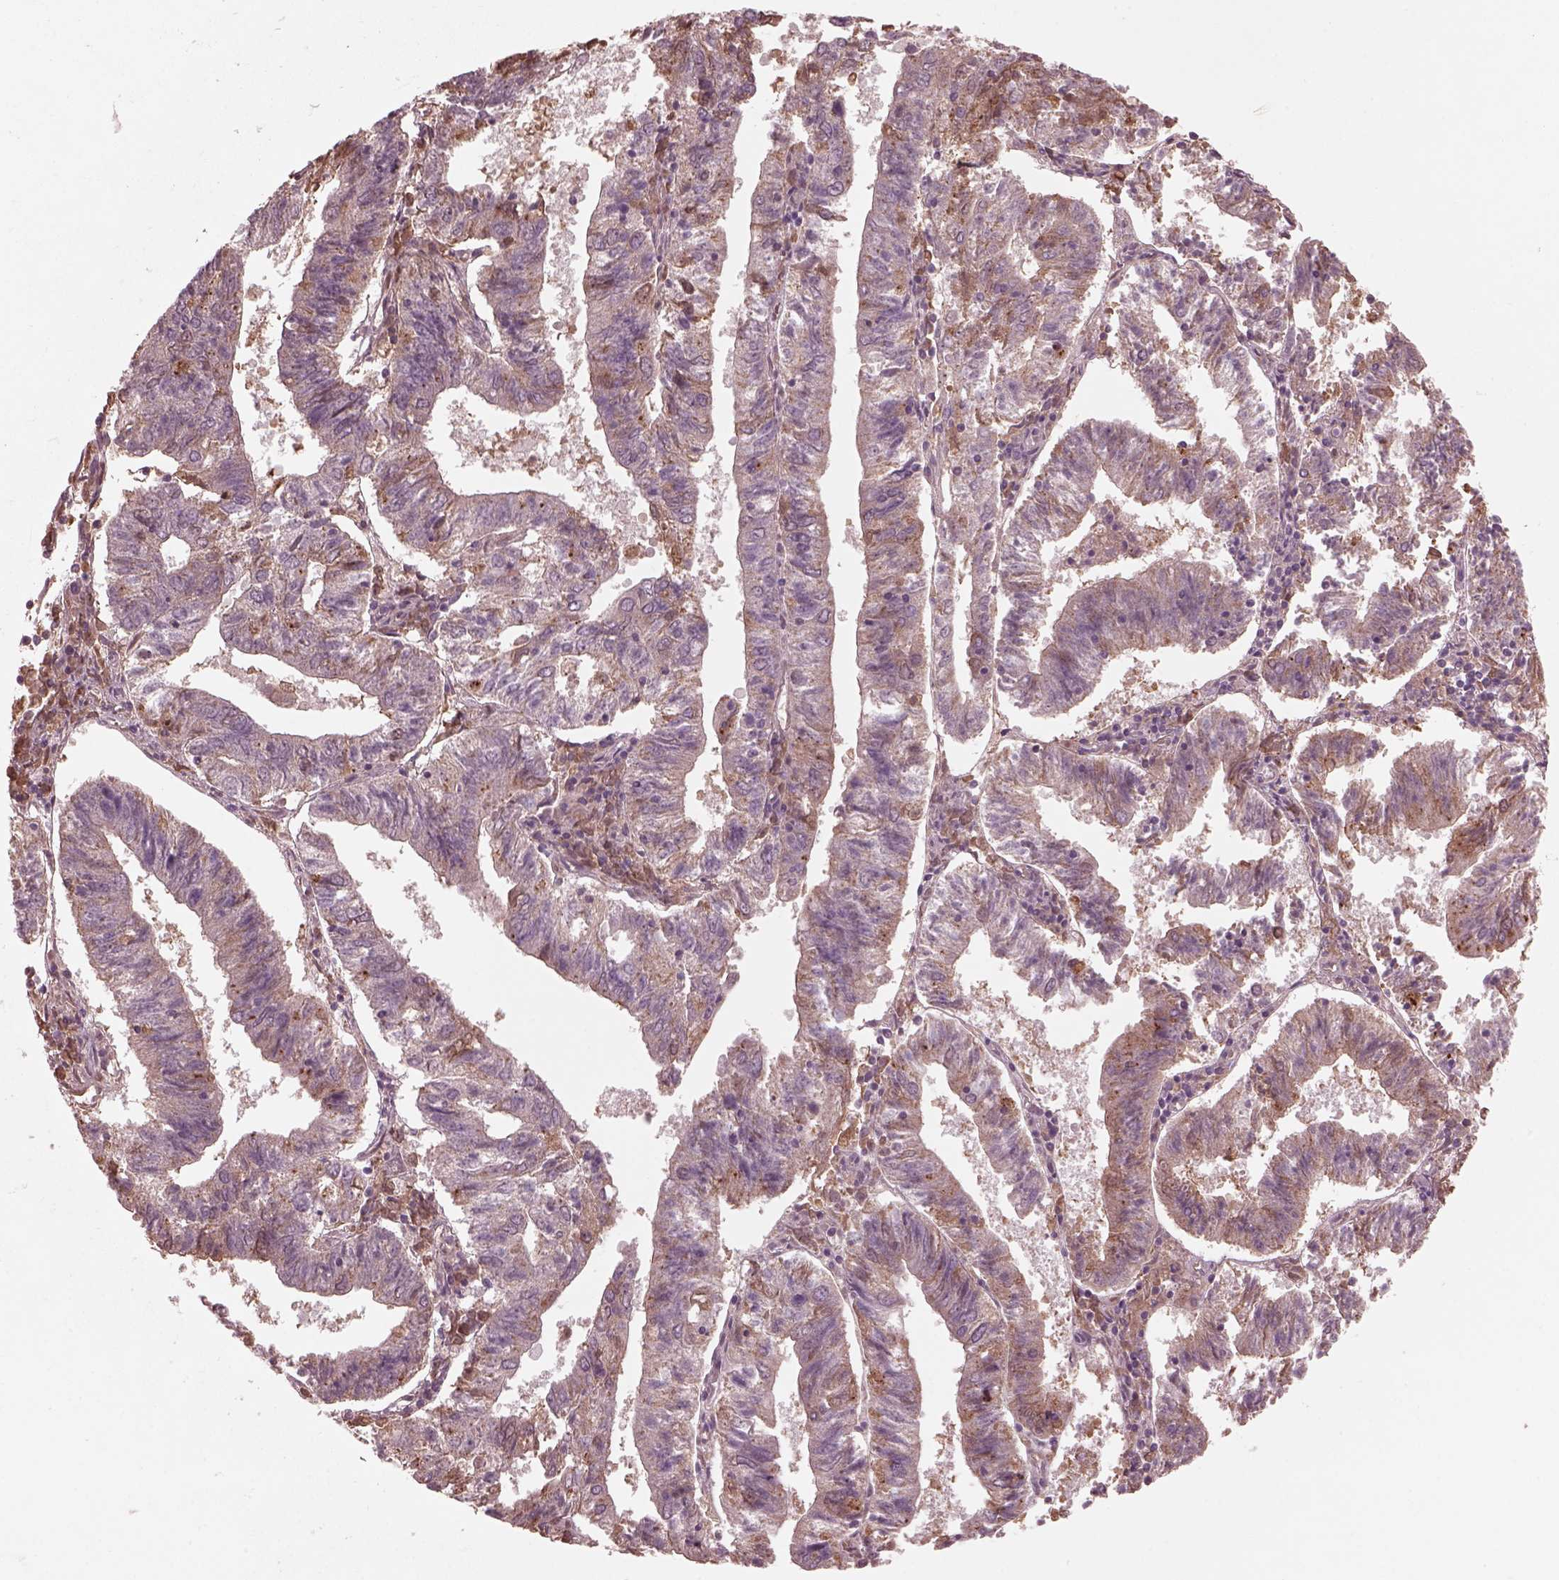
{"staining": {"intensity": "negative", "quantity": "none", "location": "none"}, "tissue": "endometrial cancer", "cell_type": "Tumor cells", "image_type": "cancer", "snomed": [{"axis": "morphology", "description": "Adenocarcinoma, NOS"}, {"axis": "topography", "description": "Endometrium"}], "caption": "The histopathology image displays no staining of tumor cells in endometrial cancer (adenocarcinoma).", "gene": "VWA5B1", "patient": {"sex": "female", "age": 82}}